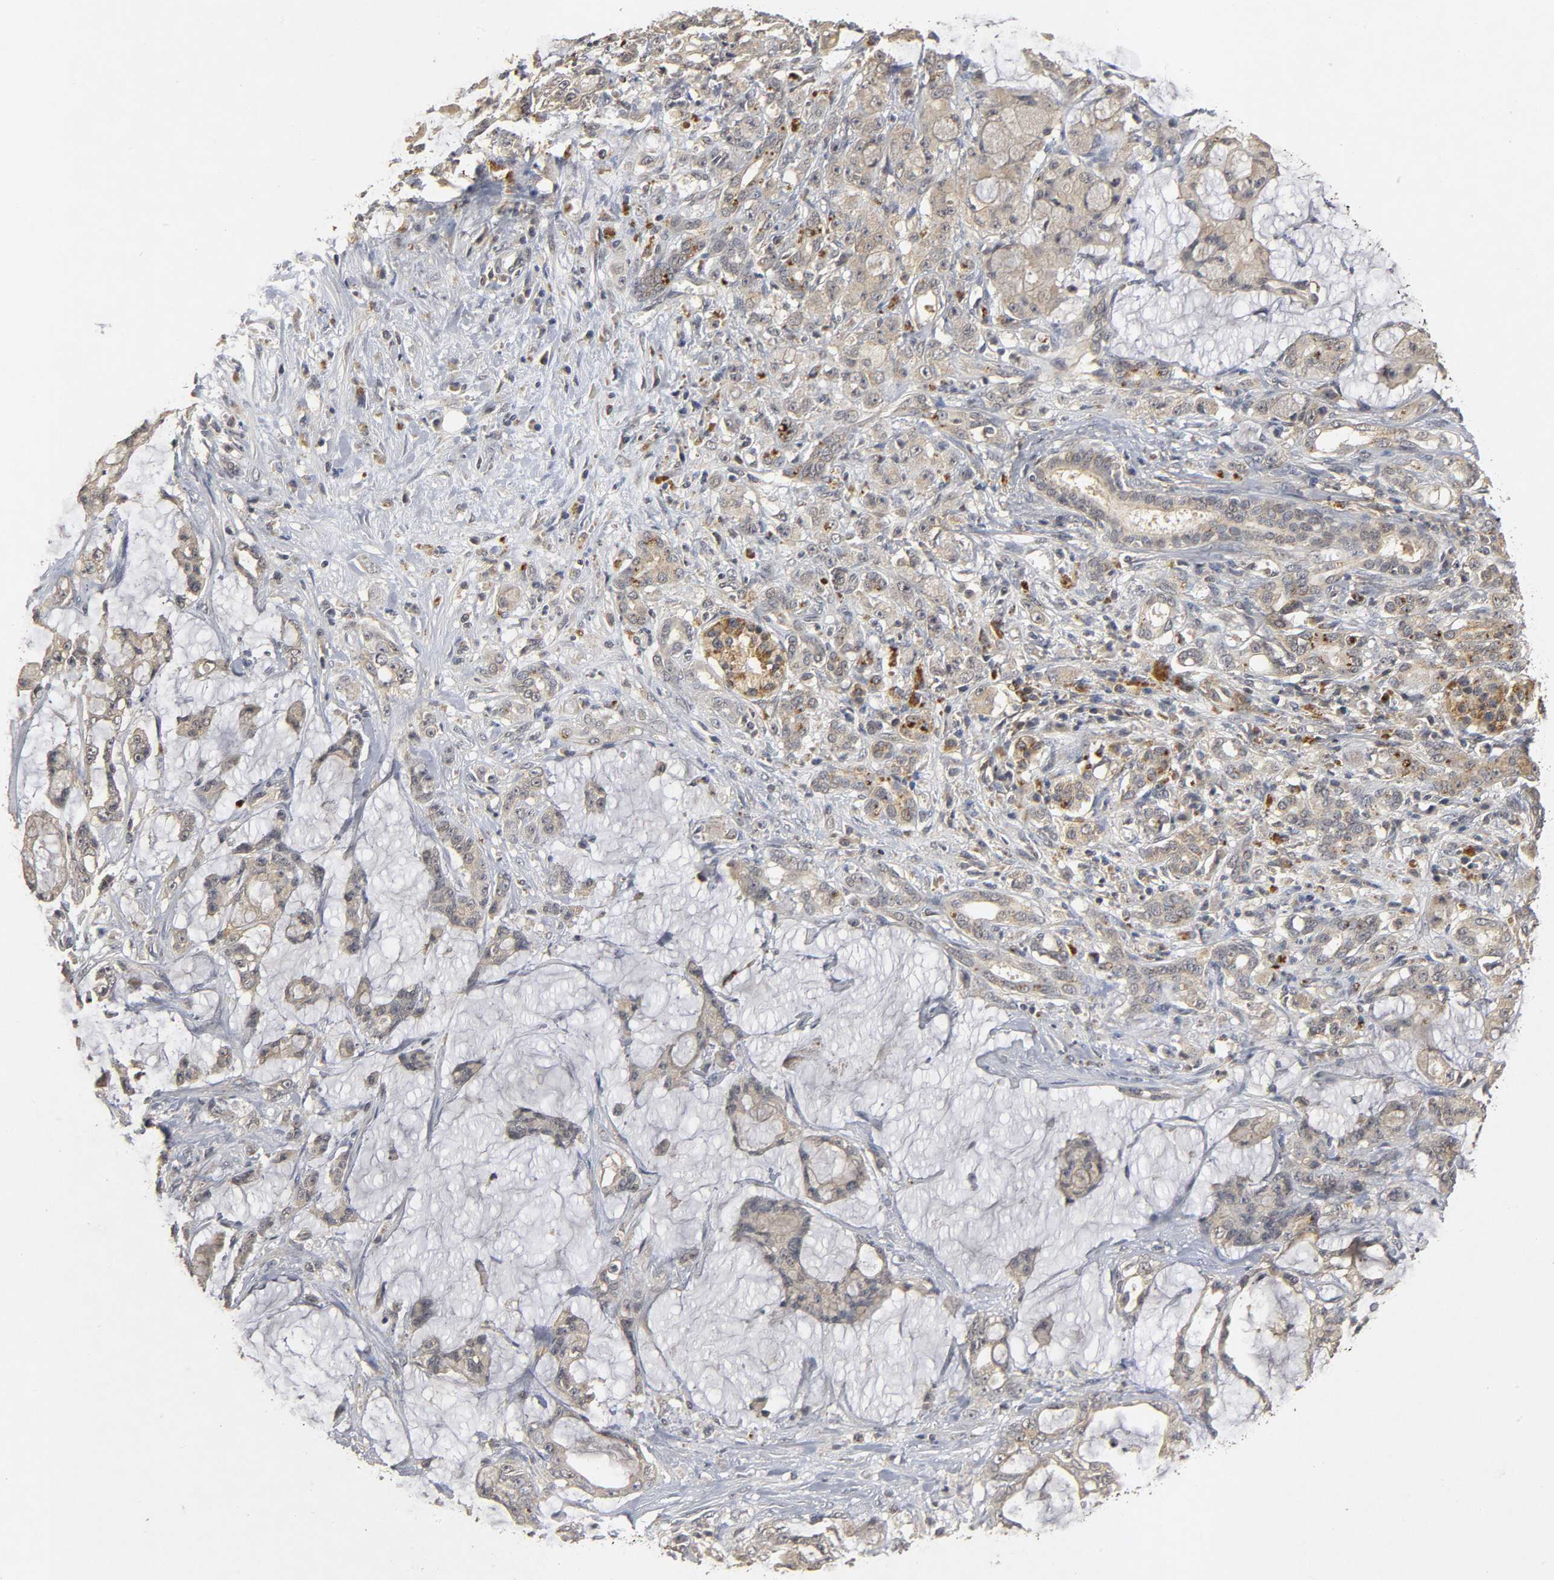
{"staining": {"intensity": "moderate", "quantity": "25%-75%", "location": "cytoplasmic/membranous"}, "tissue": "pancreatic cancer", "cell_type": "Tumor cells", "image_type": "cancer", "snomed": [{"axis": "morphology", "description": "Adenocarcinoma, NOS"}, {"axis": "topography", "description": "Pancreas"}], "caption": "Moderate cytoplasmic/membranous staining for a protein is present in about 25%-75% of tumor cells of adenocarcinoma (pancreatic) using IHC.", "gene": "TRAF6", "patient": {"sex": "female", "age": 73}}